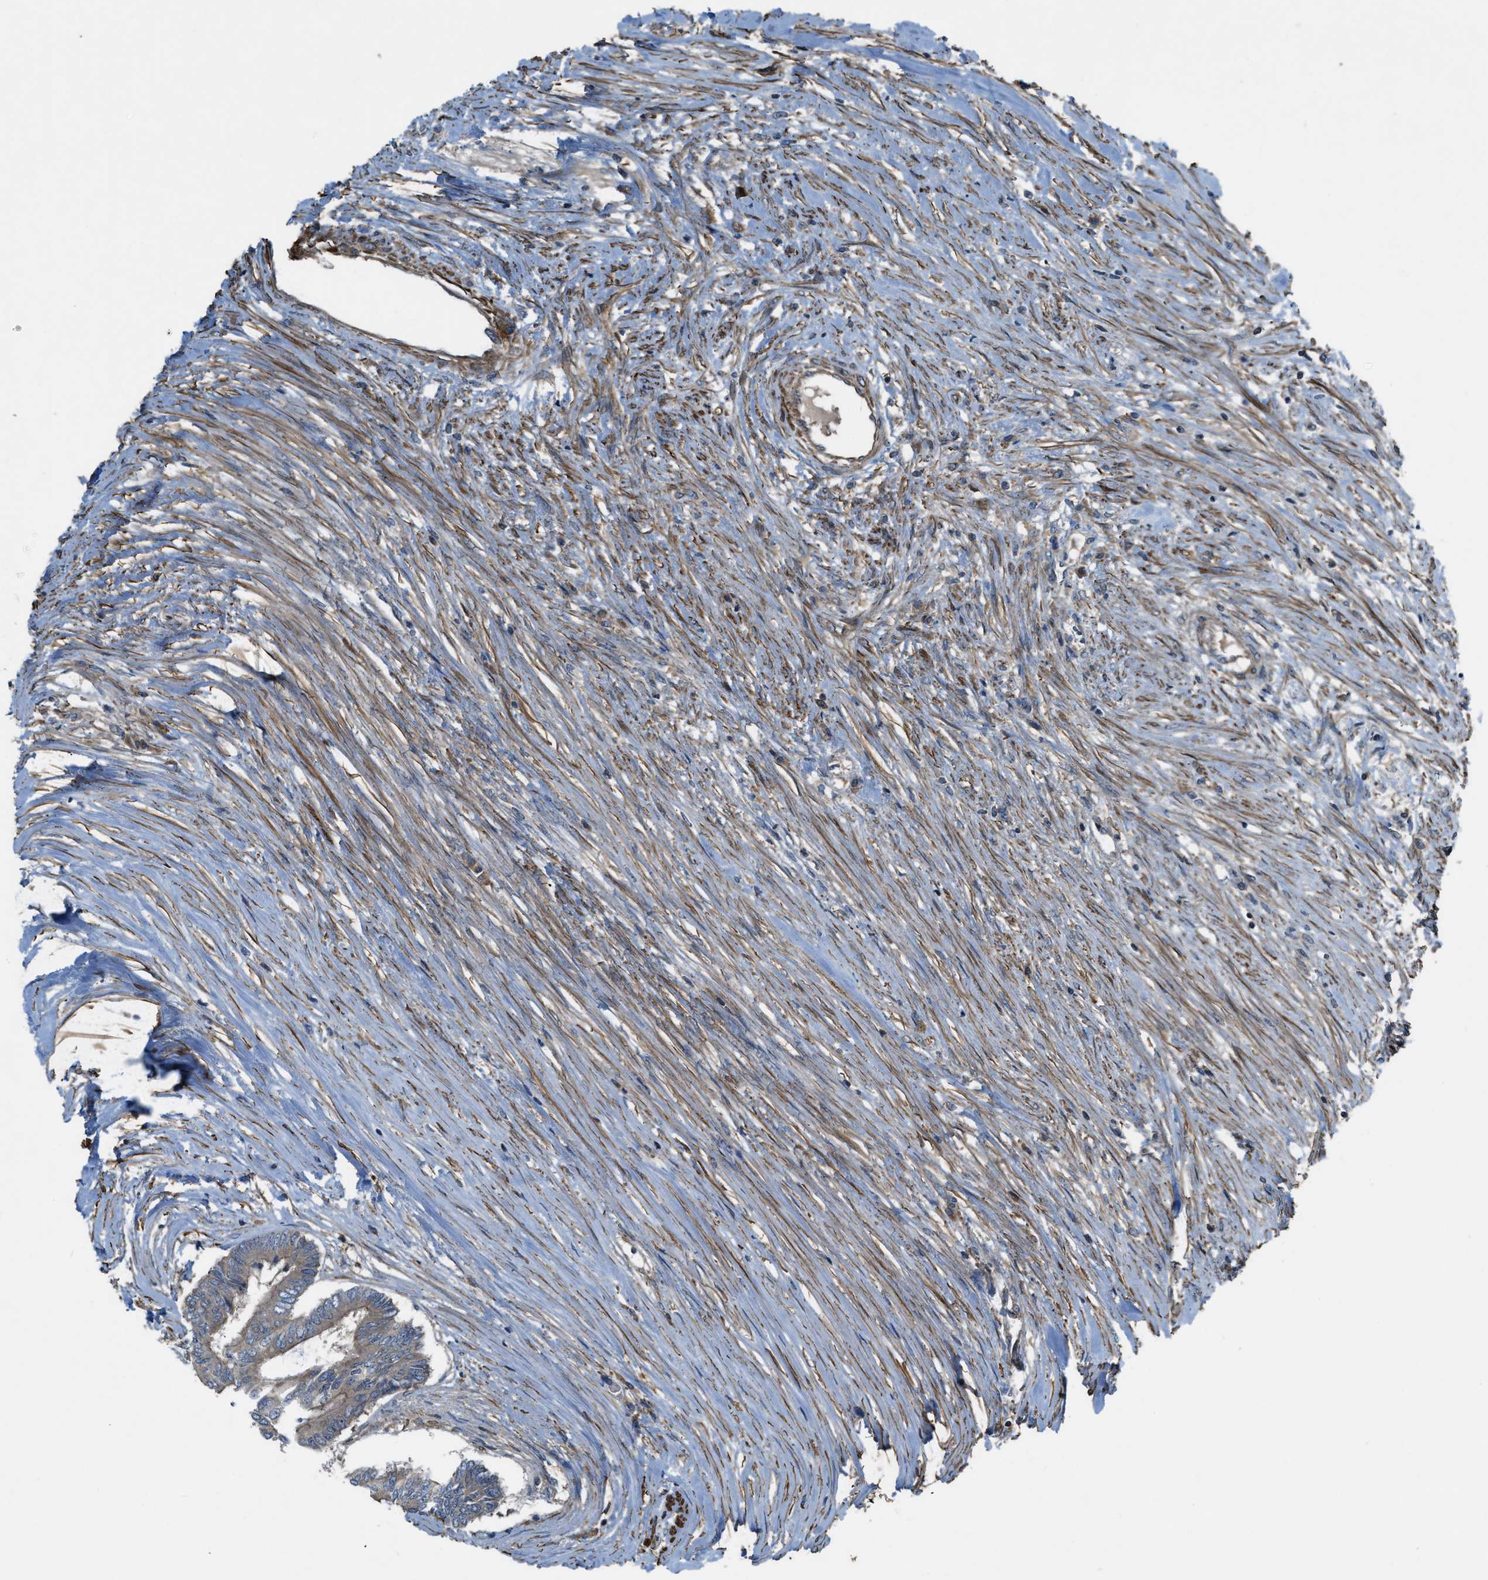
{"staining": {"intensity": "weak", "quantity": ">75%", "location": "cytoplasmic/membranous"}, "tissue": "colorectal cancer", "cell_type": "Tumor cells", "image_type": "cancer", "snomed": [{"axis": "morphology", "description": "Adenocarcinoma, NOS"}, {"axis": "topography", "description": "Rectum"}], "caption": "Brown immunohistochemical staining in colorectal cancer (adenocarcinoma) displays weak cytoplasmic/membranous expression in about >75% of tumor cells.", "gene": "VEZT", "patient": {"sex": "male", "age": 63}}